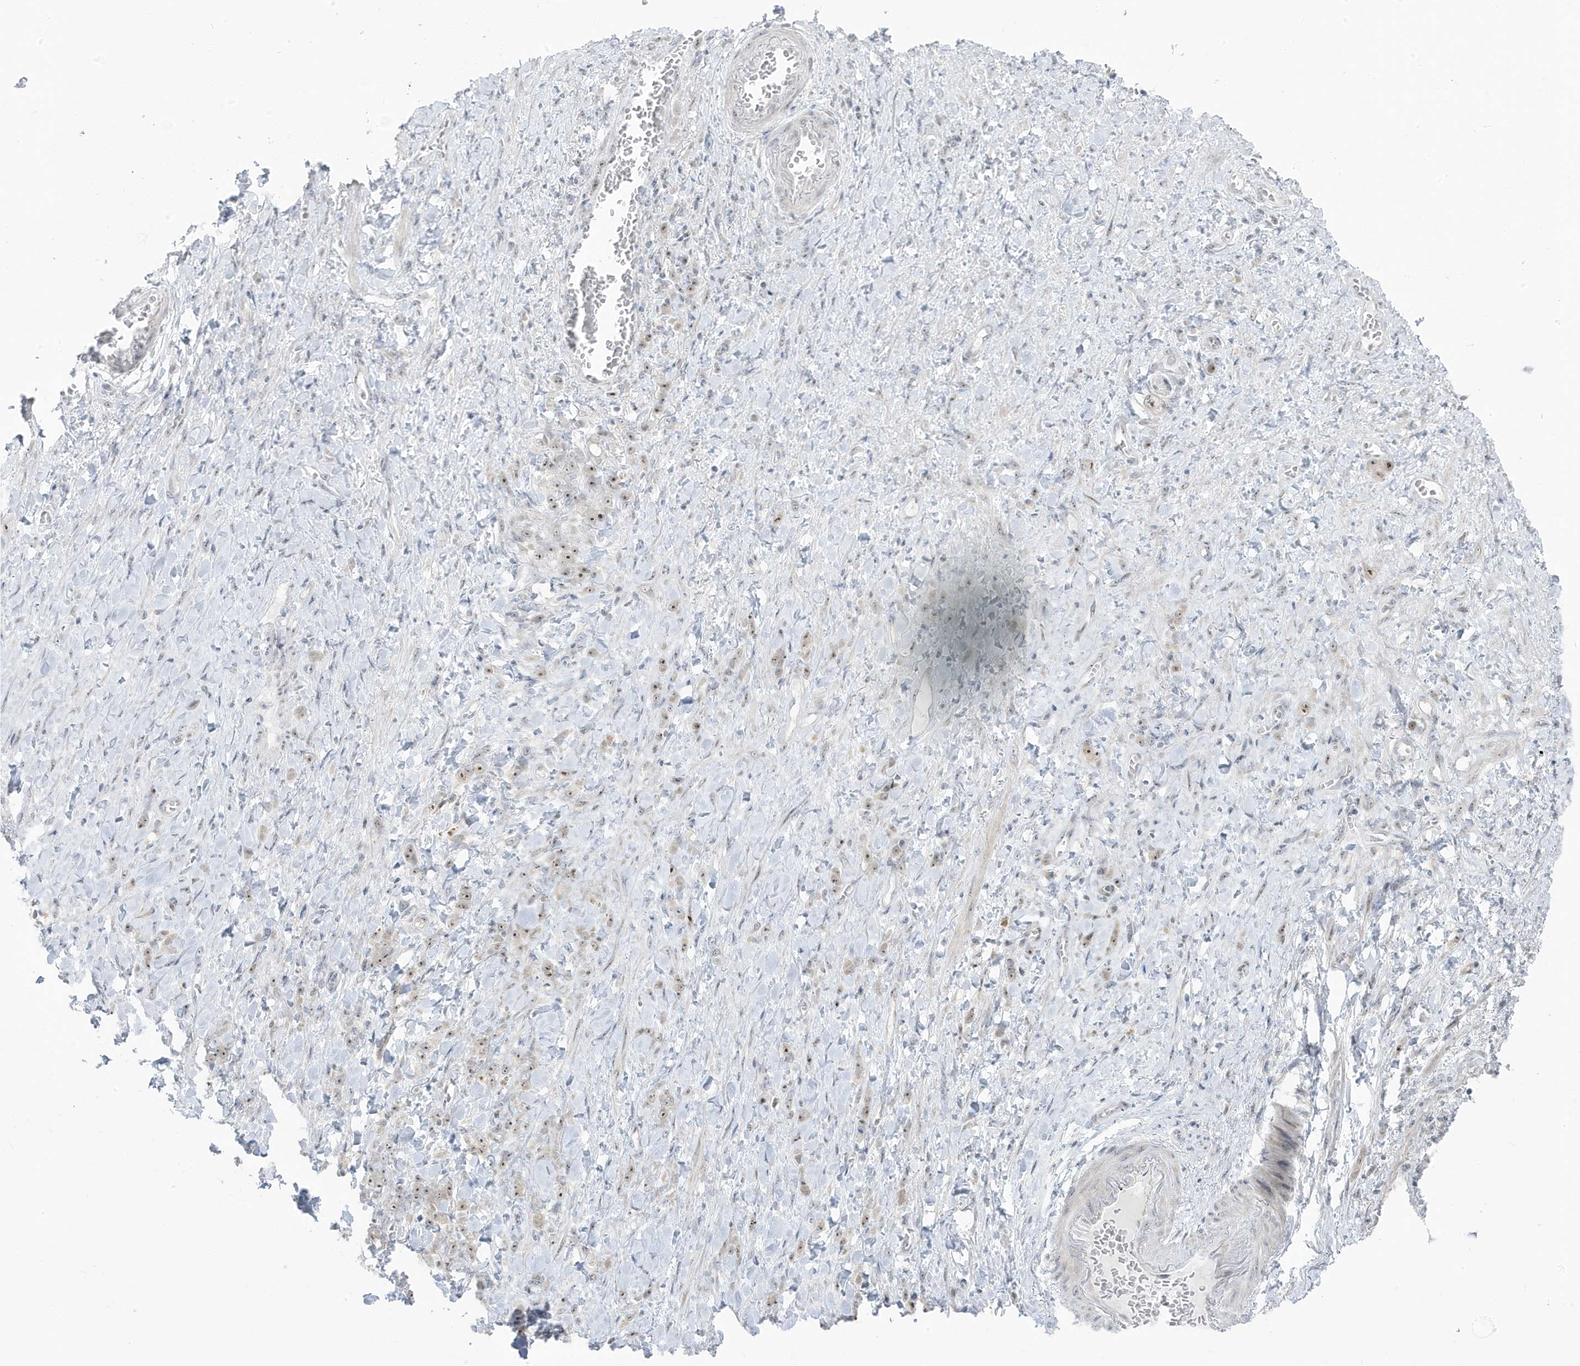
{"staining": {"intensity": "moderate", "quantity": "25%-75%", "location": "nuclear"}, "tissue": "stomach cancer", "cell_type": "Tumor cells", "image_type": "cancer", "snomed": [{"axis": "morphology", "description": "Normal tissue, NOS"}, {"axis": "morphology", "description": "Adenocarcinoma, NOS"}, {"axis": "topography", "description": "Stomach"}], "caption": "A photomicrograph of stomach adenocarcinoma stained for a protein displays moderate nuclear brown staining in tumor cells.", "gene": "TSEN15", "patient": {"sex": "male", "age": 82}}